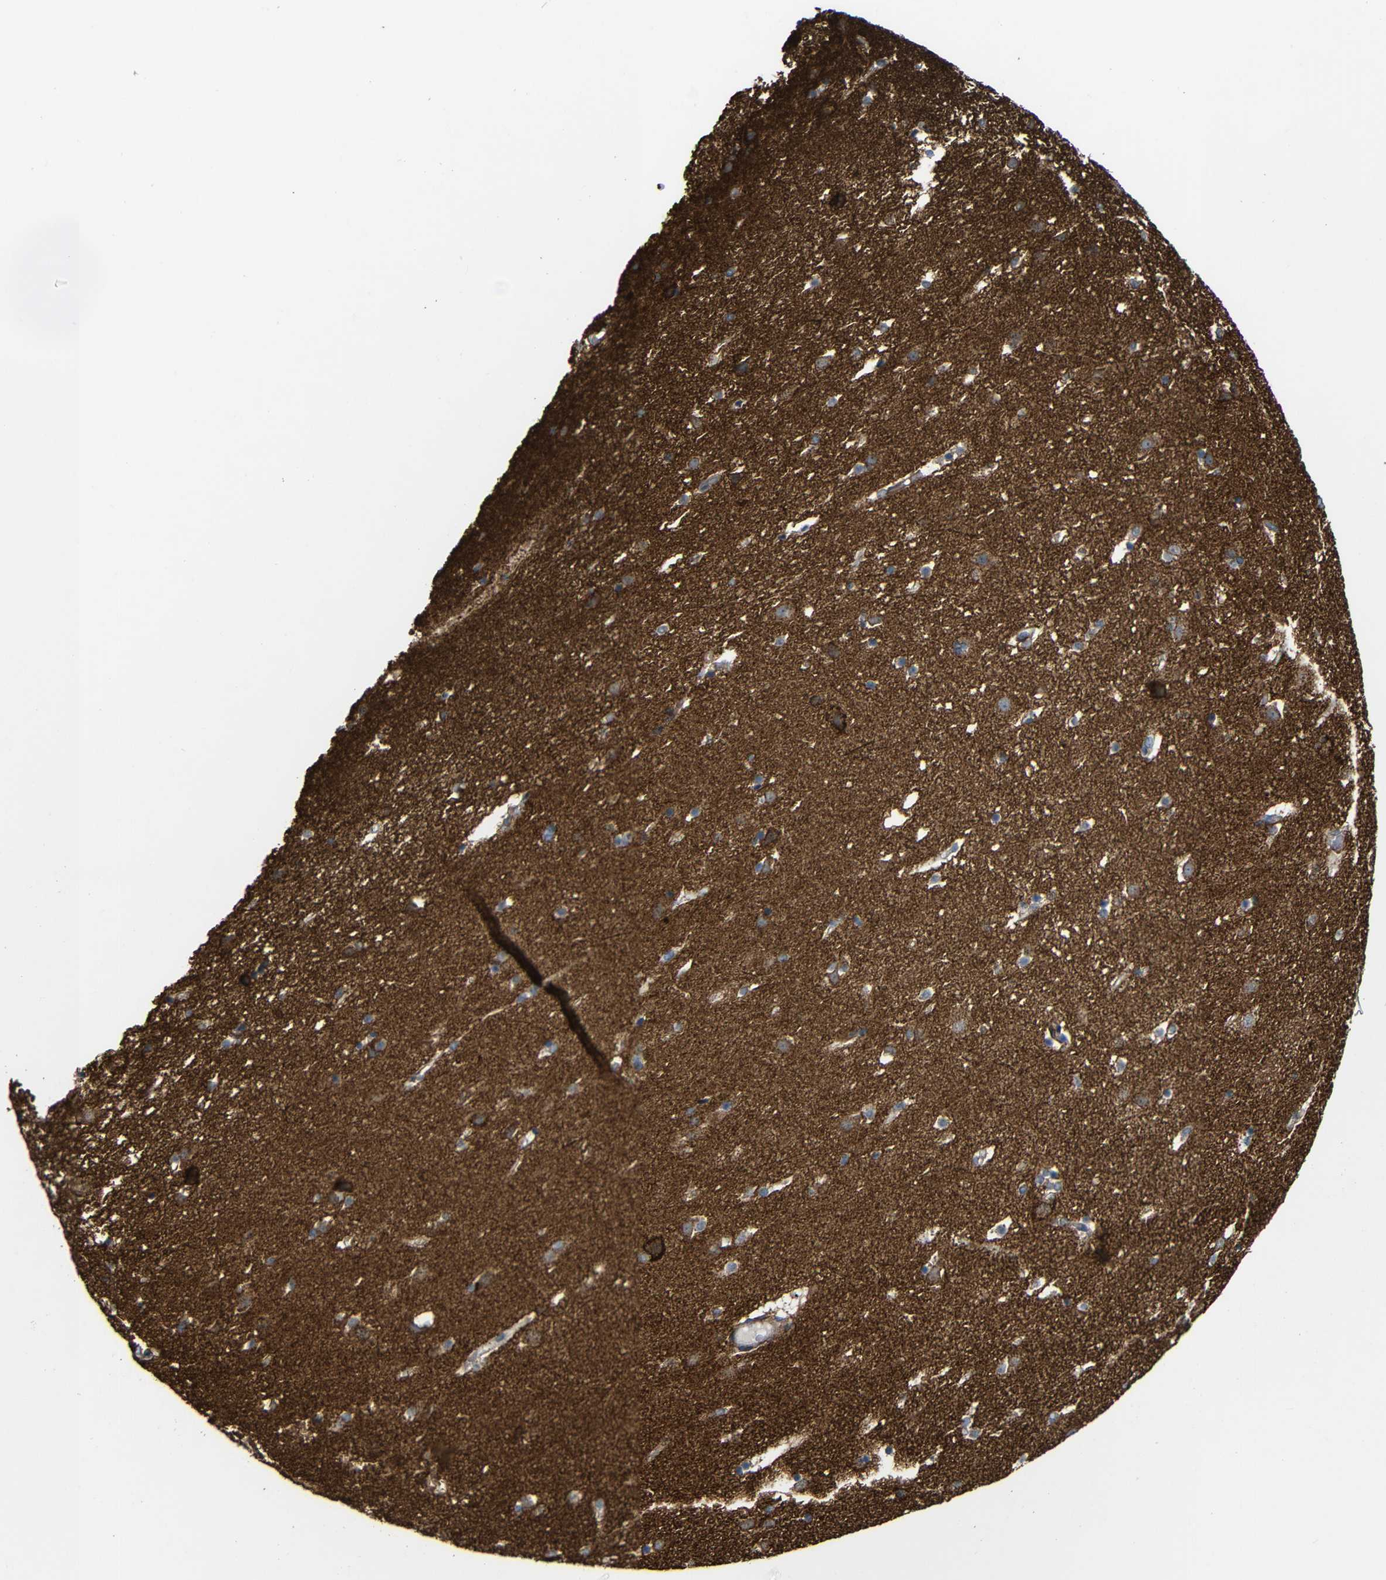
{"staining": {"intensity": "moderate", "quantity": ">75%", "location": "cytoplasmic/membranous"}, "tissue": "caudate", "cell_type": "Glial cells", "image_type": "normal", "snomed": [{"axis": "morphology", "description": "Normal tissue, NOS"}, {"axis": "topography", "description": "Lateral ventricle wall"}], "caption": "A medium amount of moderate cytoplasmic/membranous positivity is seen in about >75% of glial cells in unremarkable caudate. (DAB (3,3'-diaminobenzidine) IHC with brightfield microscopy, high magnification).", "gene": "C1GALT1", "patient": {"sex": "male", "age": 45}}